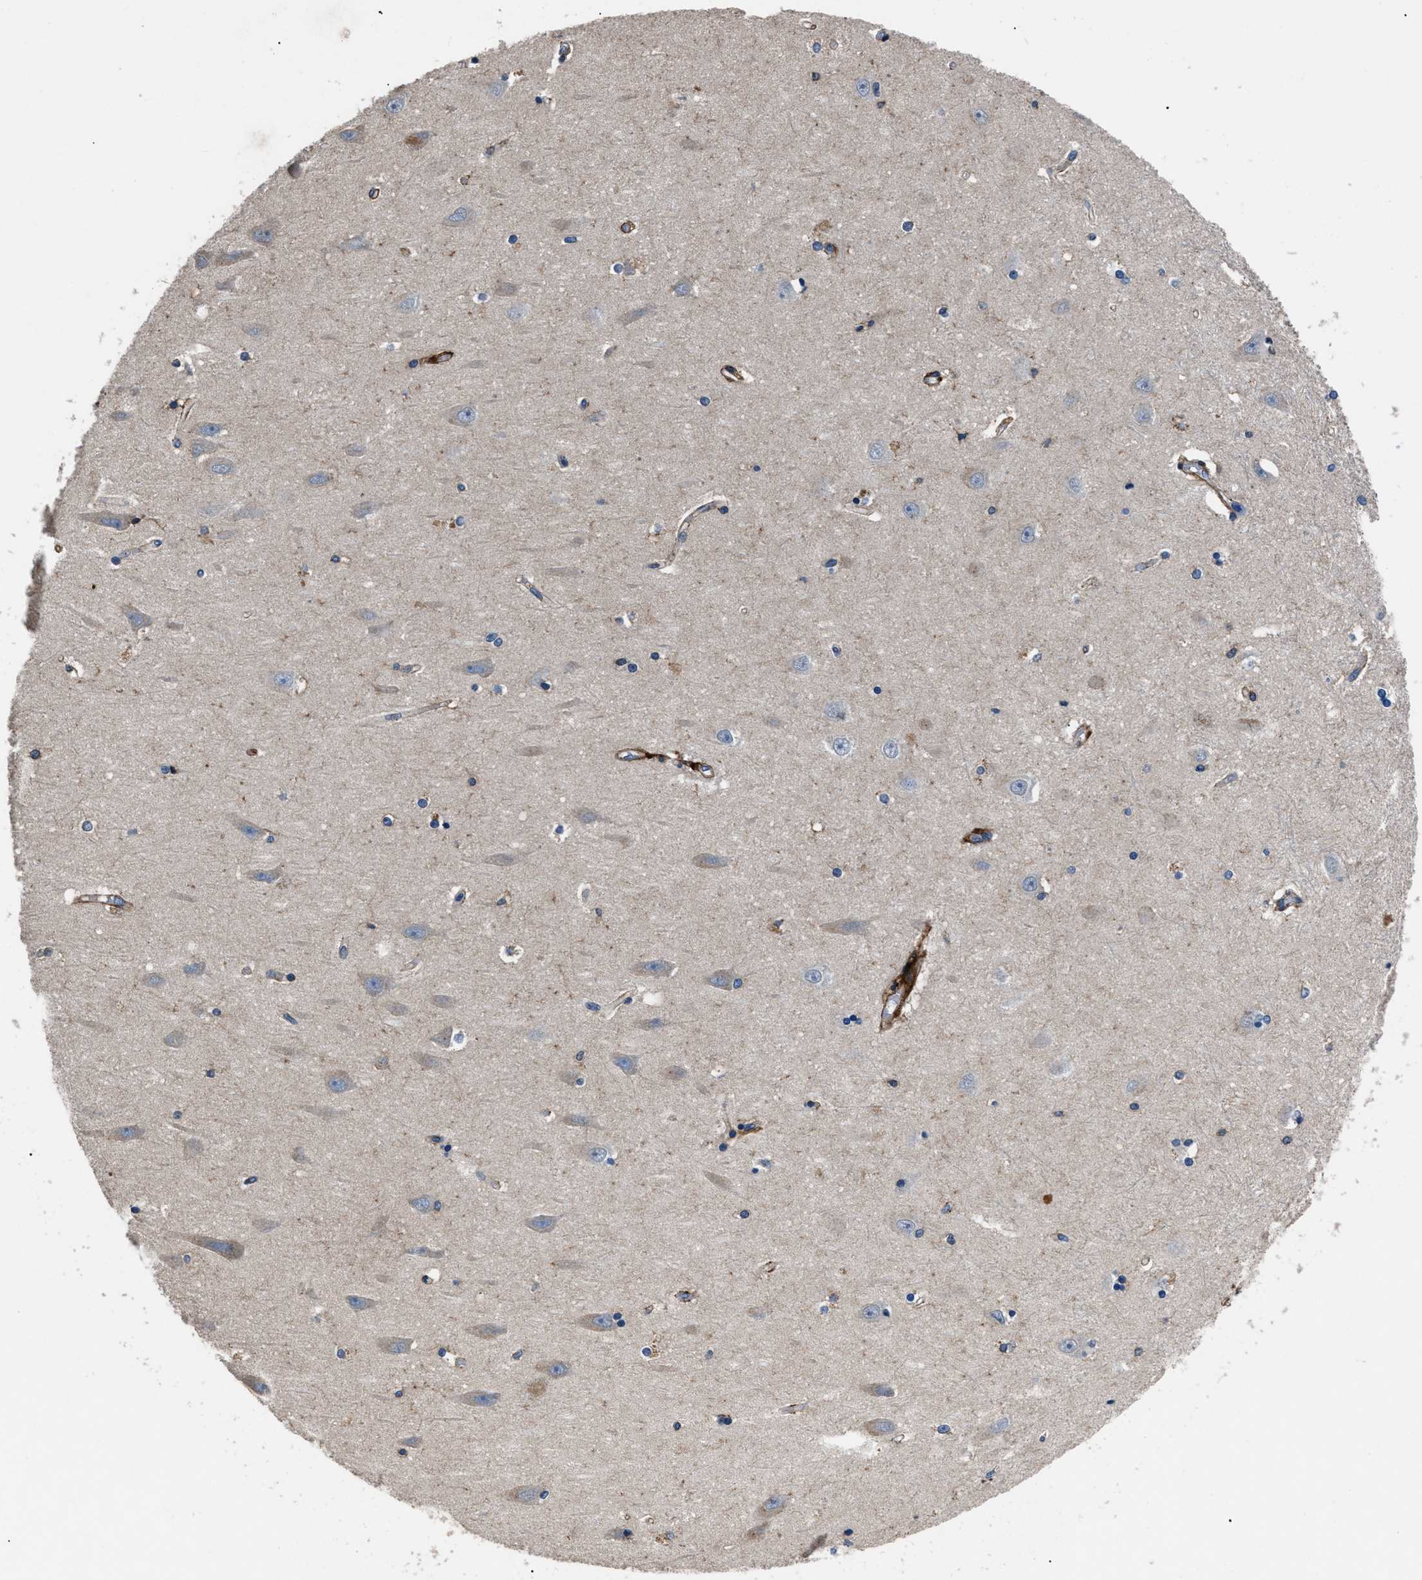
{"staining": {"intensity": "moderate", "quantity": "<25%", "location": "cytoplasmic/membranous"}, "tissue": "hippocampus", "cell_type": "Glial cells", "image_type": "normal", "snomed": [{"axis": "morphology", "description": "Normal tissue, NOS"}, {"axis": "topography", "description": "Hippocampus"}], "caption": "Brown immunohistochemical staining in unremarkable hippocampus demonstrates moderate cytoplasmic/membranous positivity in approximately <25% of glial cells. Immunohistochemistry (ihc) stains the protein of interest in brown and the nuclei are stained blue.", "gene": "CD276", "patient": {"sex": "male", "age": 45}}